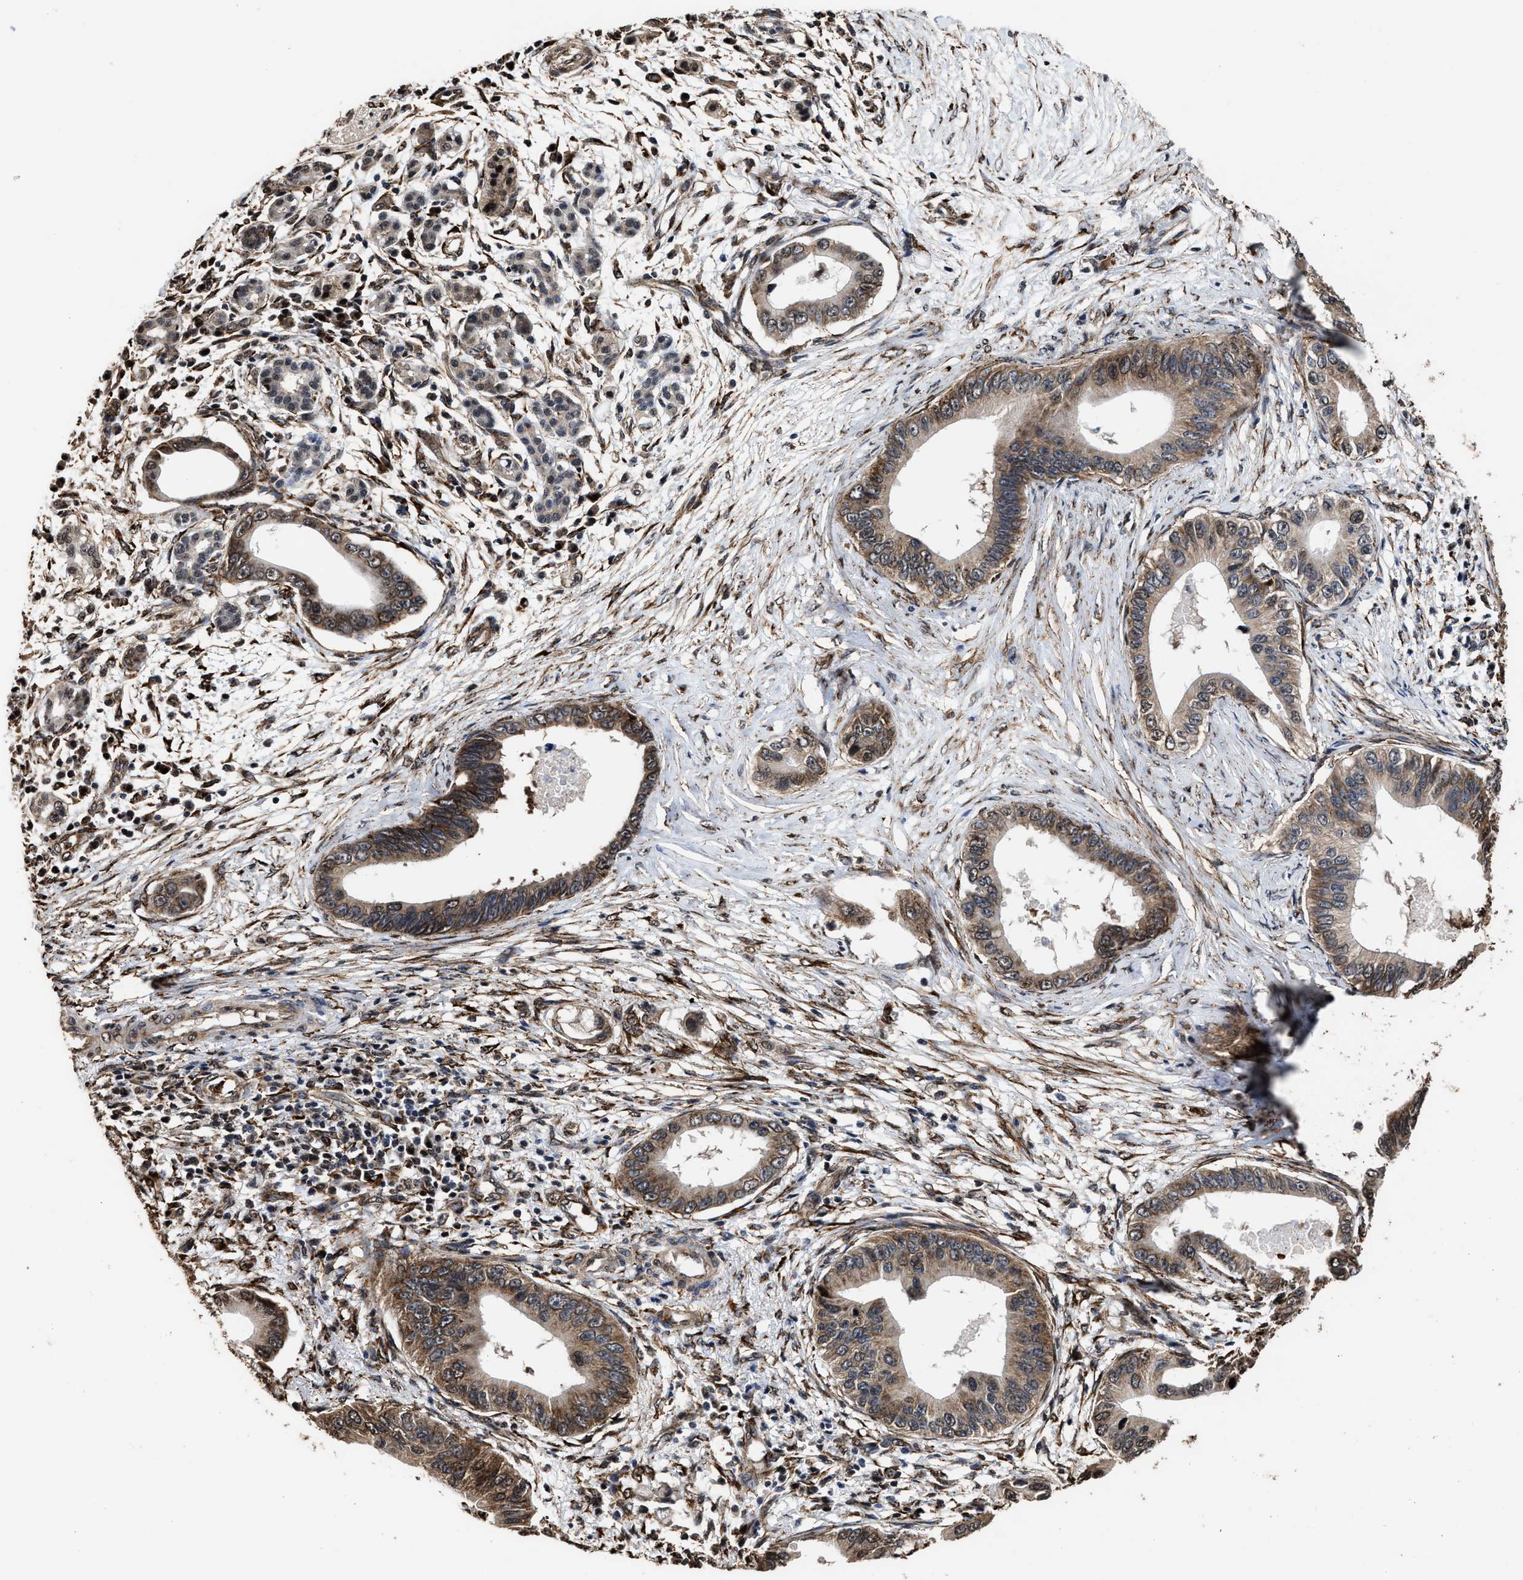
{"staining": {"intensity": "moderate", "quantity": ">75%", "location": "cytoplasmic/membranous"}, "tissue": "pancreatic cancer", "cell_type": "Tumor cells", "image_type": "cancer", "snomed": [{"axis": "morphology", "description": "Adenocarcinoma, NOS"}, {"axis": "topography", "description": "Pancreas"}], "caption": "DAB immunohistochemical staining of human pancreatic adenocarcinoma exhibits moderate cytoplasmic/membranous protein staining in approximately >75% of tumor cells.", "gene": "SEPTIN2", "patient": {"sex": "male", "age": 77}}